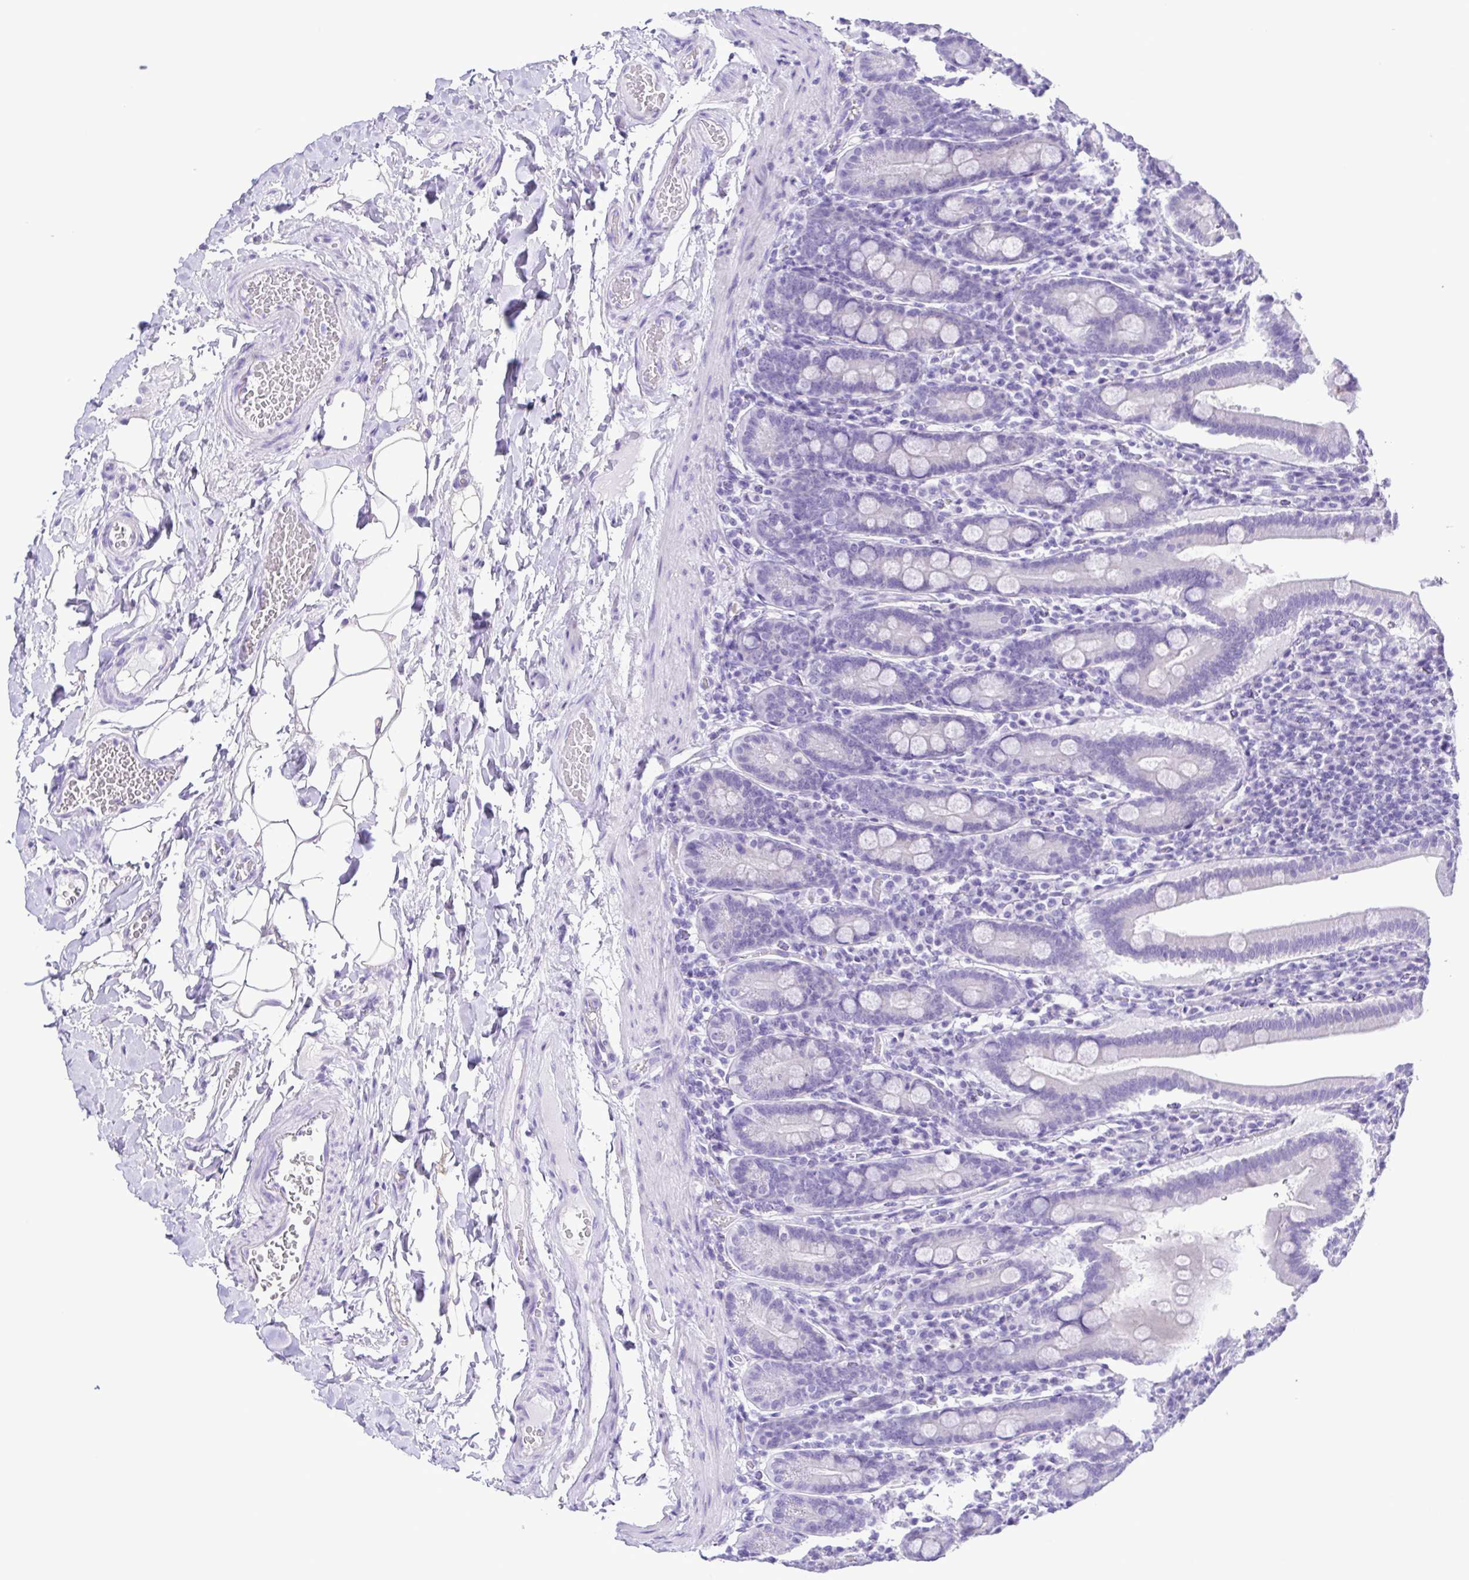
{"staining": {"intensity": "negative", "quantity": "none", "location": "none"}, "tissue": "small intestine", "cell_type": "Glandular cells", "image_type": "normal", "snomed": [{"axis": "morphology", "description": "Normal tissue, NOS"}, {"axis": "topography", "description": "Small intestine"}], "caption": "DAB (3,3'-diaminobenzidine) immunohistochemical staining of normal human small intestine reveals no significant expression in glandular cells. (Brightfield microscopy of DAB (3,3'-diaminobenzidine) IHC at high magnification).", "gene": "CASP14", "patient": {"sex": "male", "age": 26}}